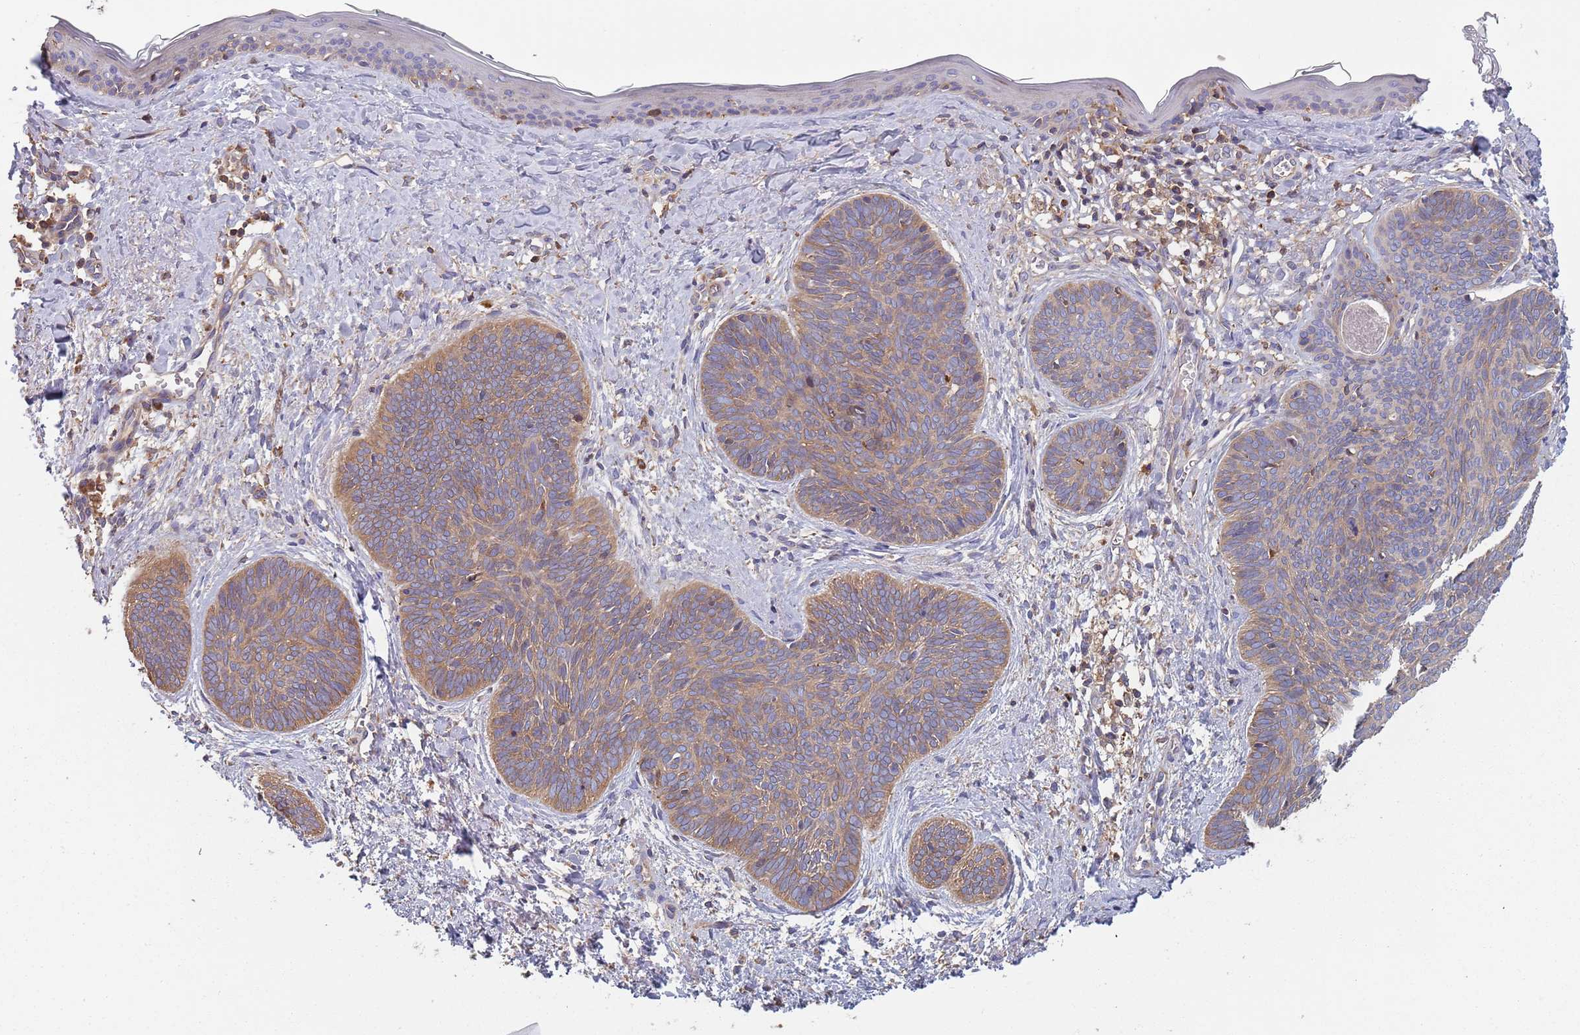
{"staining": {"intensity": "moderate", "quantity": ">75%", "location": "cytoplasmic/membranous"}, "tissue": "skin cancer", "cell_type": "Tumor cells", "image_type": "cancer", "snomed": [{"axis": "morphology", "description": "Basal cell carcinoma"}, {"axis": "topography", "description": "Skin"}], "caption": "Brown immunohistochemical staining in human basal cell carcinoma (skin) demonstrates moderate cytoplasmic/membranous staining in about >75% of tumor cells.", "gene": "GDI2", "patient": {"sex": "female", "age": 81}}